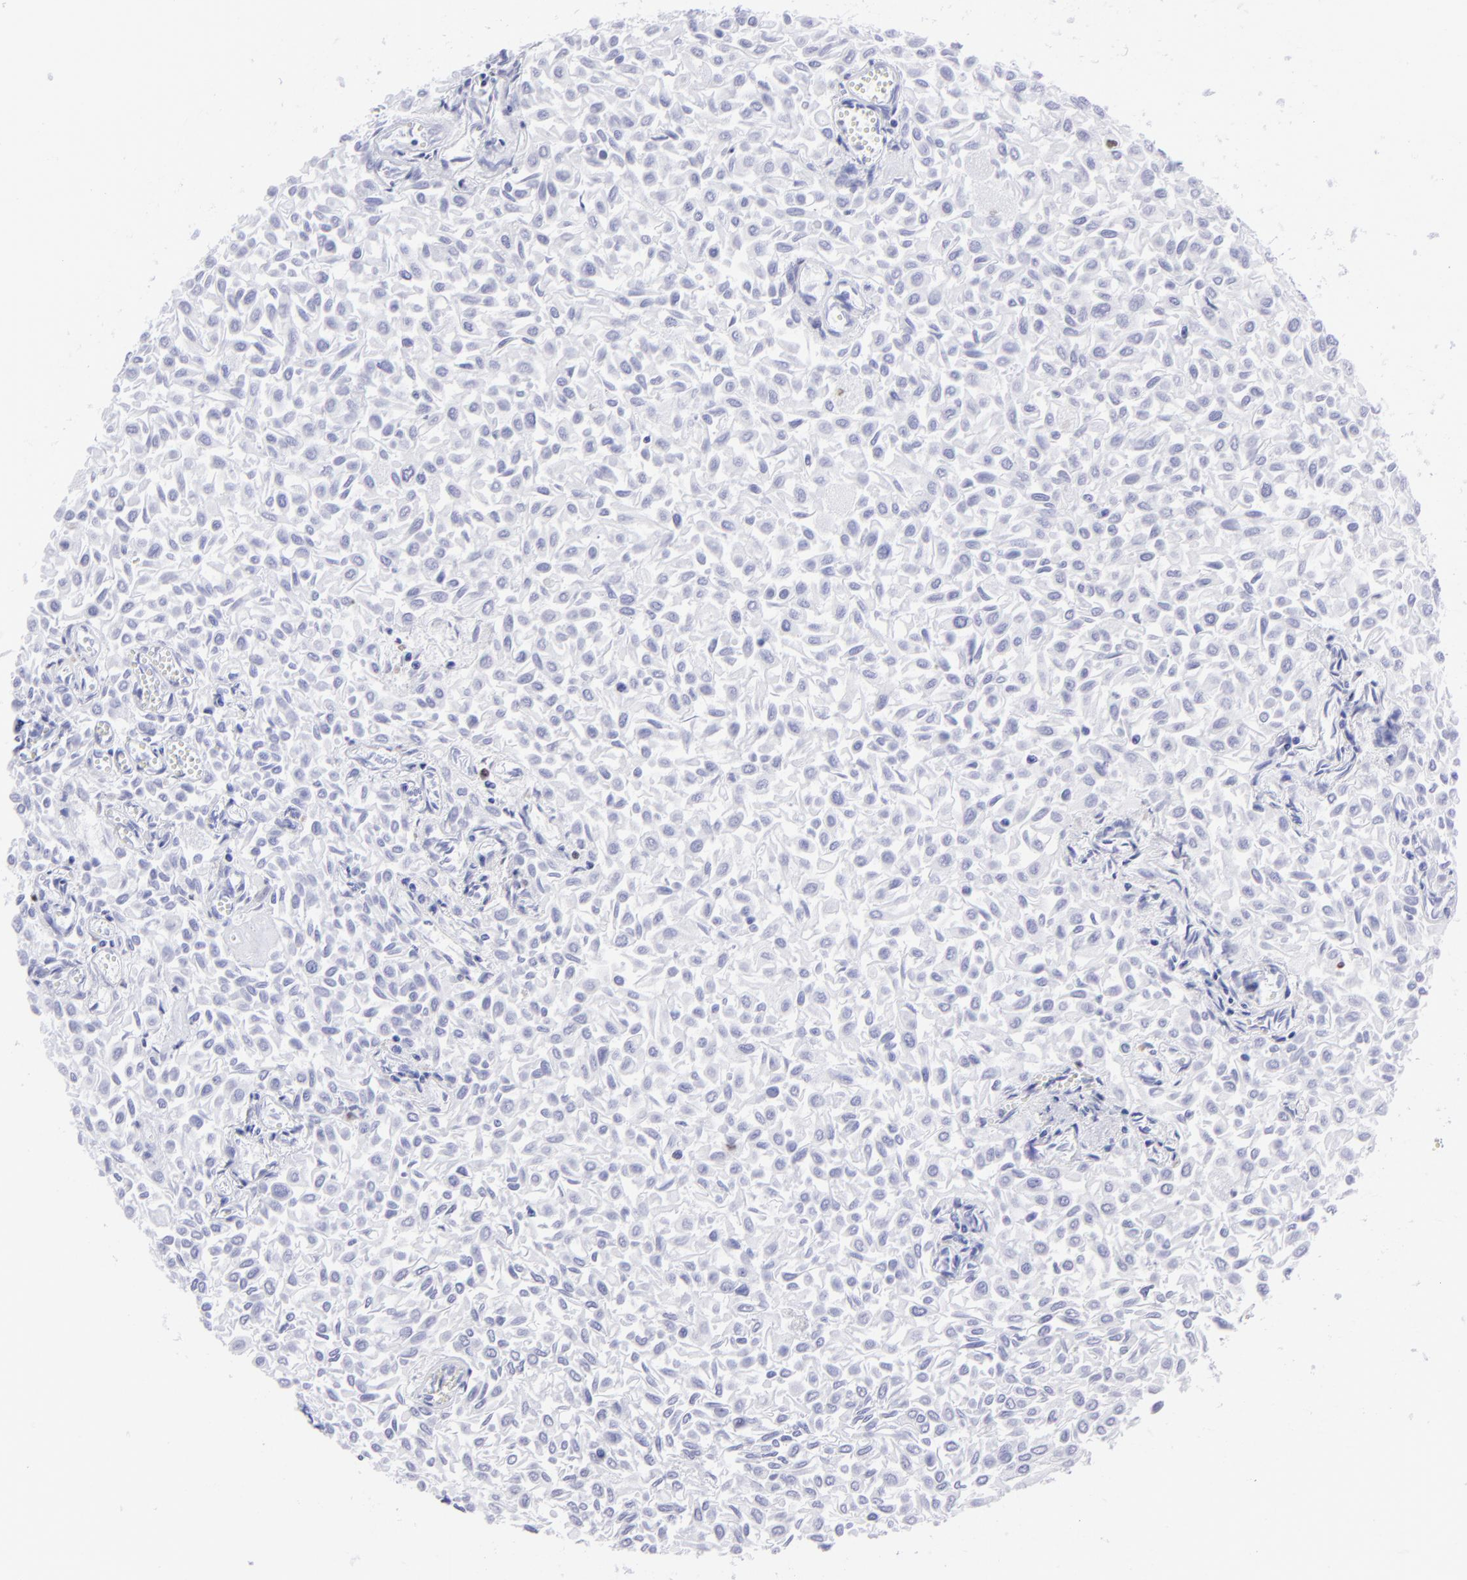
{"staining": {"intensity": "negative", "quantity": "none", "location": "none"}, "tissue": "urothelial cancer", "cell_type": "Tumor cells", "image_type": "cancer", "snomed": [{"axis": "morphology", "description": "Urothelial carcinoma, Low grade"}, {"axis": "topography", "description": "Urinary bladder"}], "caption": "Immunohistochemistry (IHC) of human urothelial cancer demonstrates no positivity in tumor cells.", "gene": "MITF", "patient": {"sex": "male", "age": 64}}